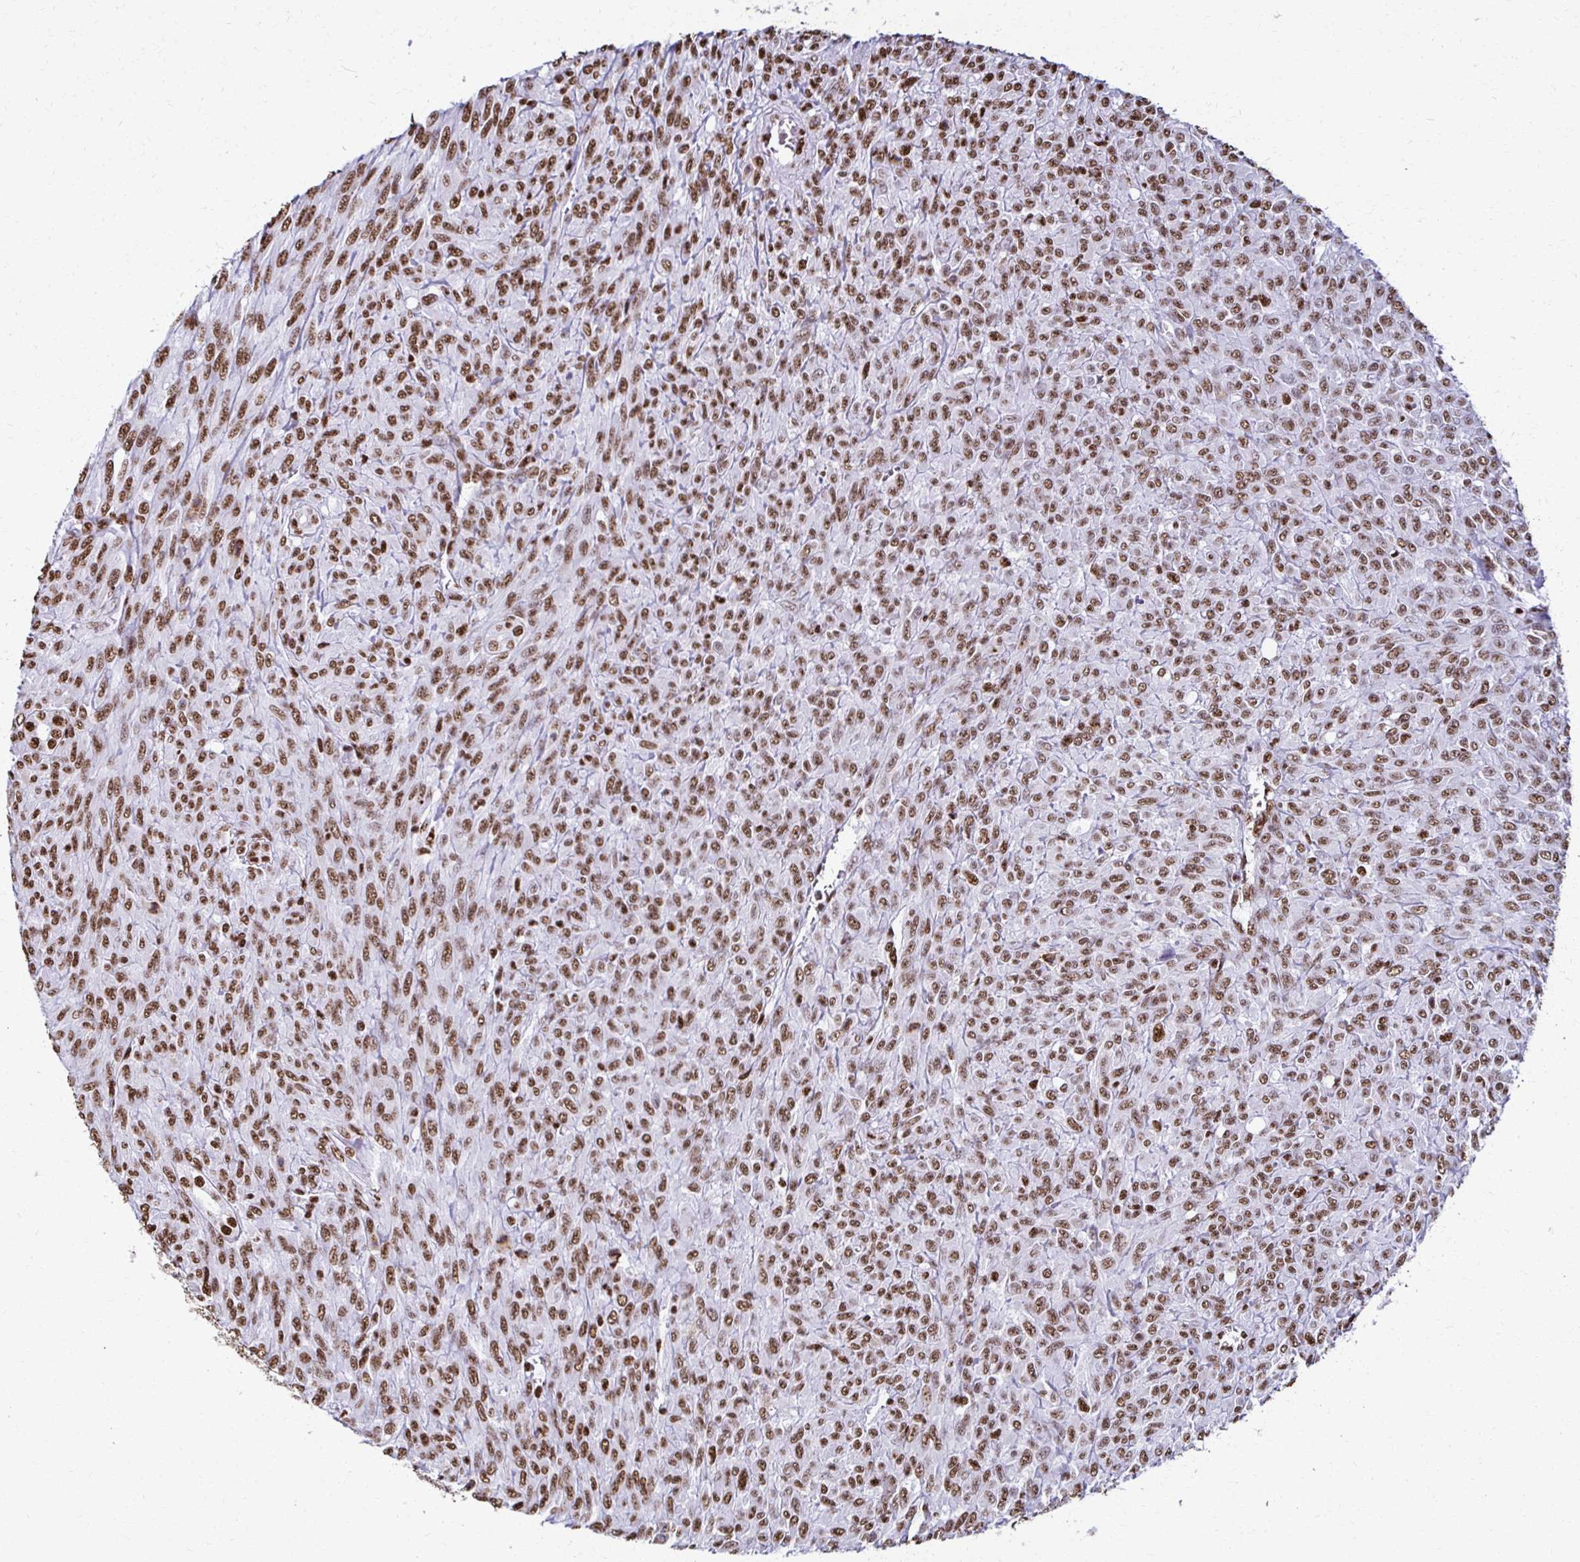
{"staining": {"intensity": "moderate", "quantity": ">75%", "location": "nuclear"}, "tissue": "renal cancer", "cell_type": "Tumor cells", "image_type": "cancer", "snomed": [{"axis": "morphology", "description": "Adenocarcinoma, NOS"}, {"axis": "topography", "description": "Kidney"}], "caption": "Immunohistochemical staining of human renal adenocarcinoma displays moderate nuclear protein positivity in approximately >75% of tumor cells.", "gene": "NONO", "patient": {"sex": "male", "age": 58}}